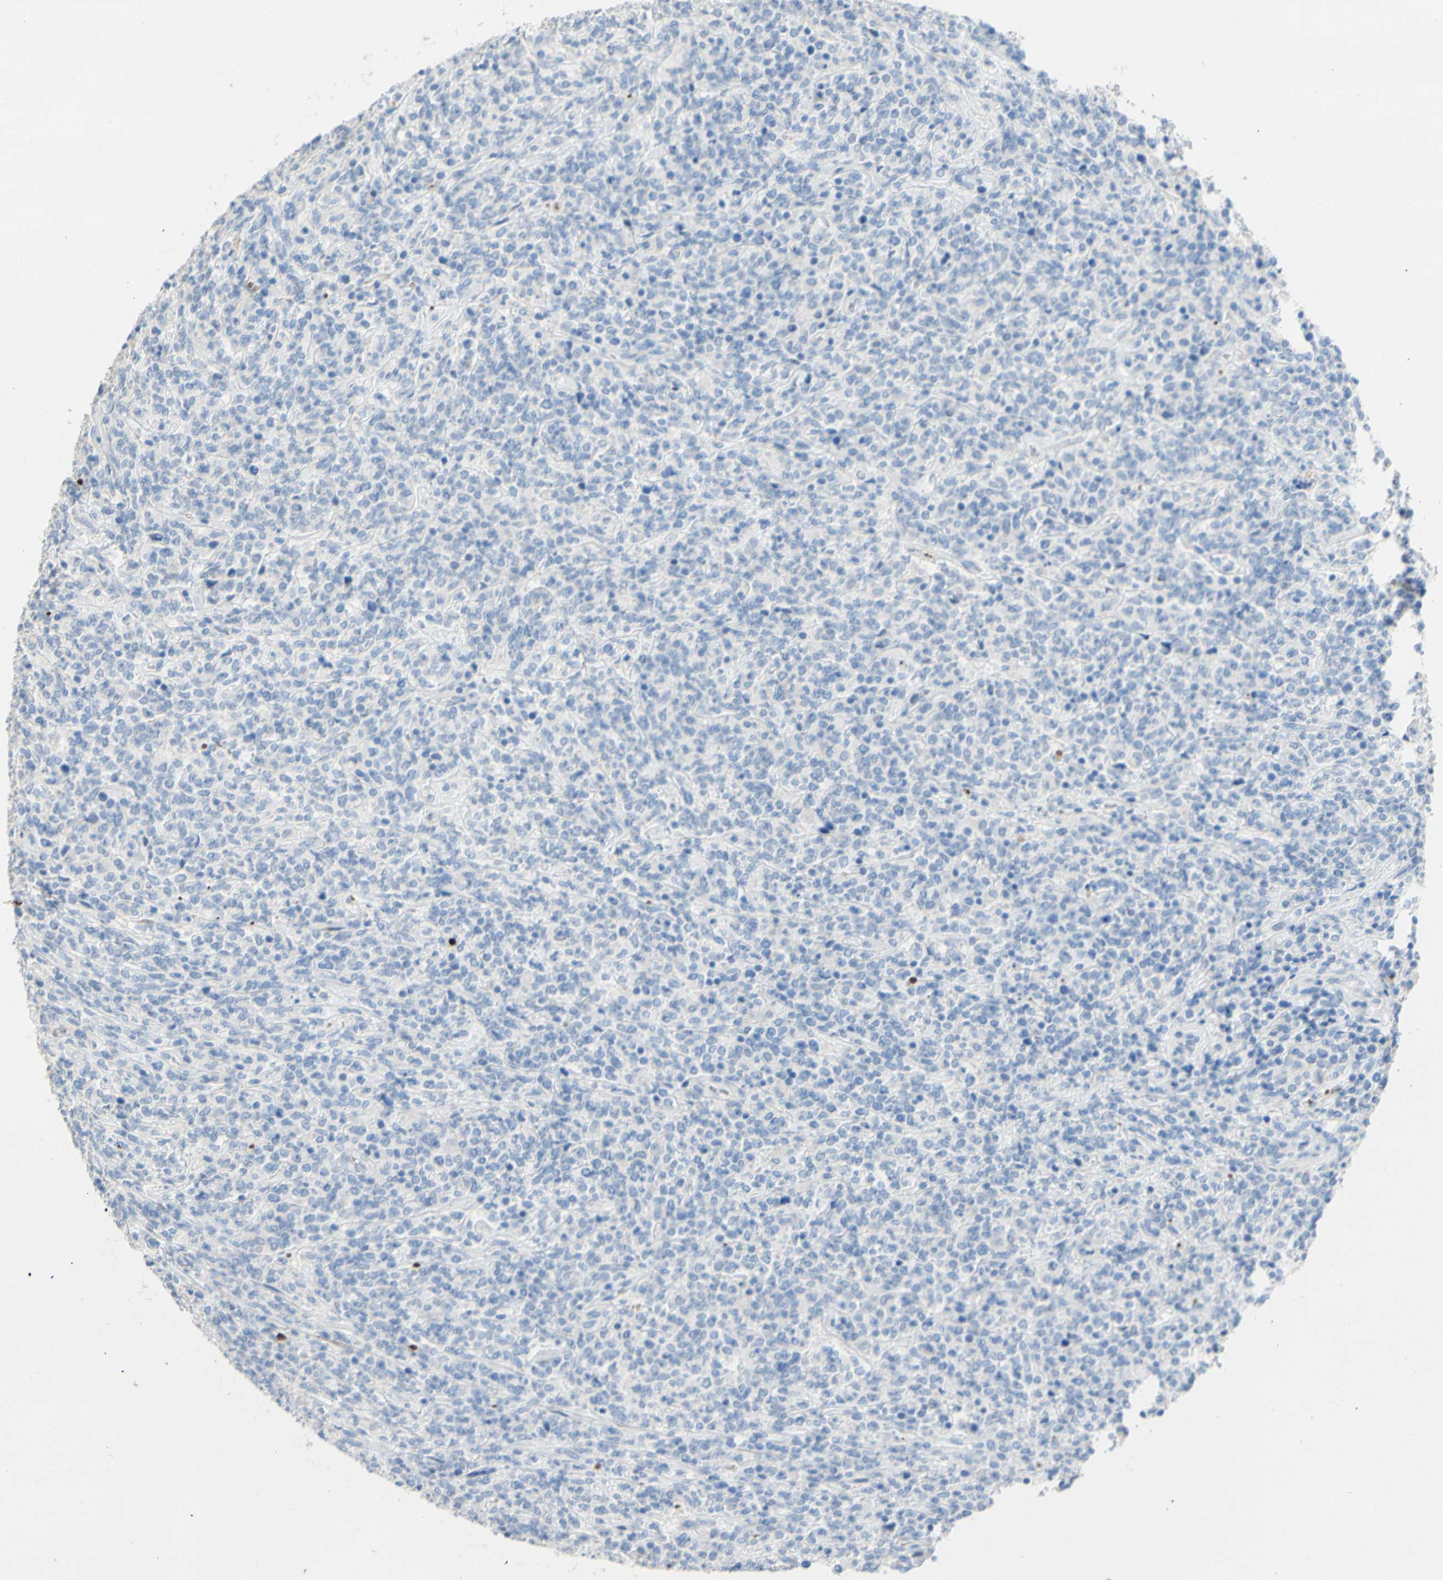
{"staining": {"intensity": "negative", "quantity": "none", "location": "none"}, "tissue": "lymphoma", "cell_type": "Tumor cells", "image_type": "cancer", "snomed": [{"axis": "morphology", "description": "Malignant lymphoma, non-Hodgkin's type, High grade"}, {"axis": "topography", "description": "Soft tissue"}], "caption": "Protein analysis of malignant lymphoma, non-Hodgkin's type (high-grade) reveals no significant staining in tumor cells.", "gene": "DSC2", "patient": {"sex": "male", "age": 18}}